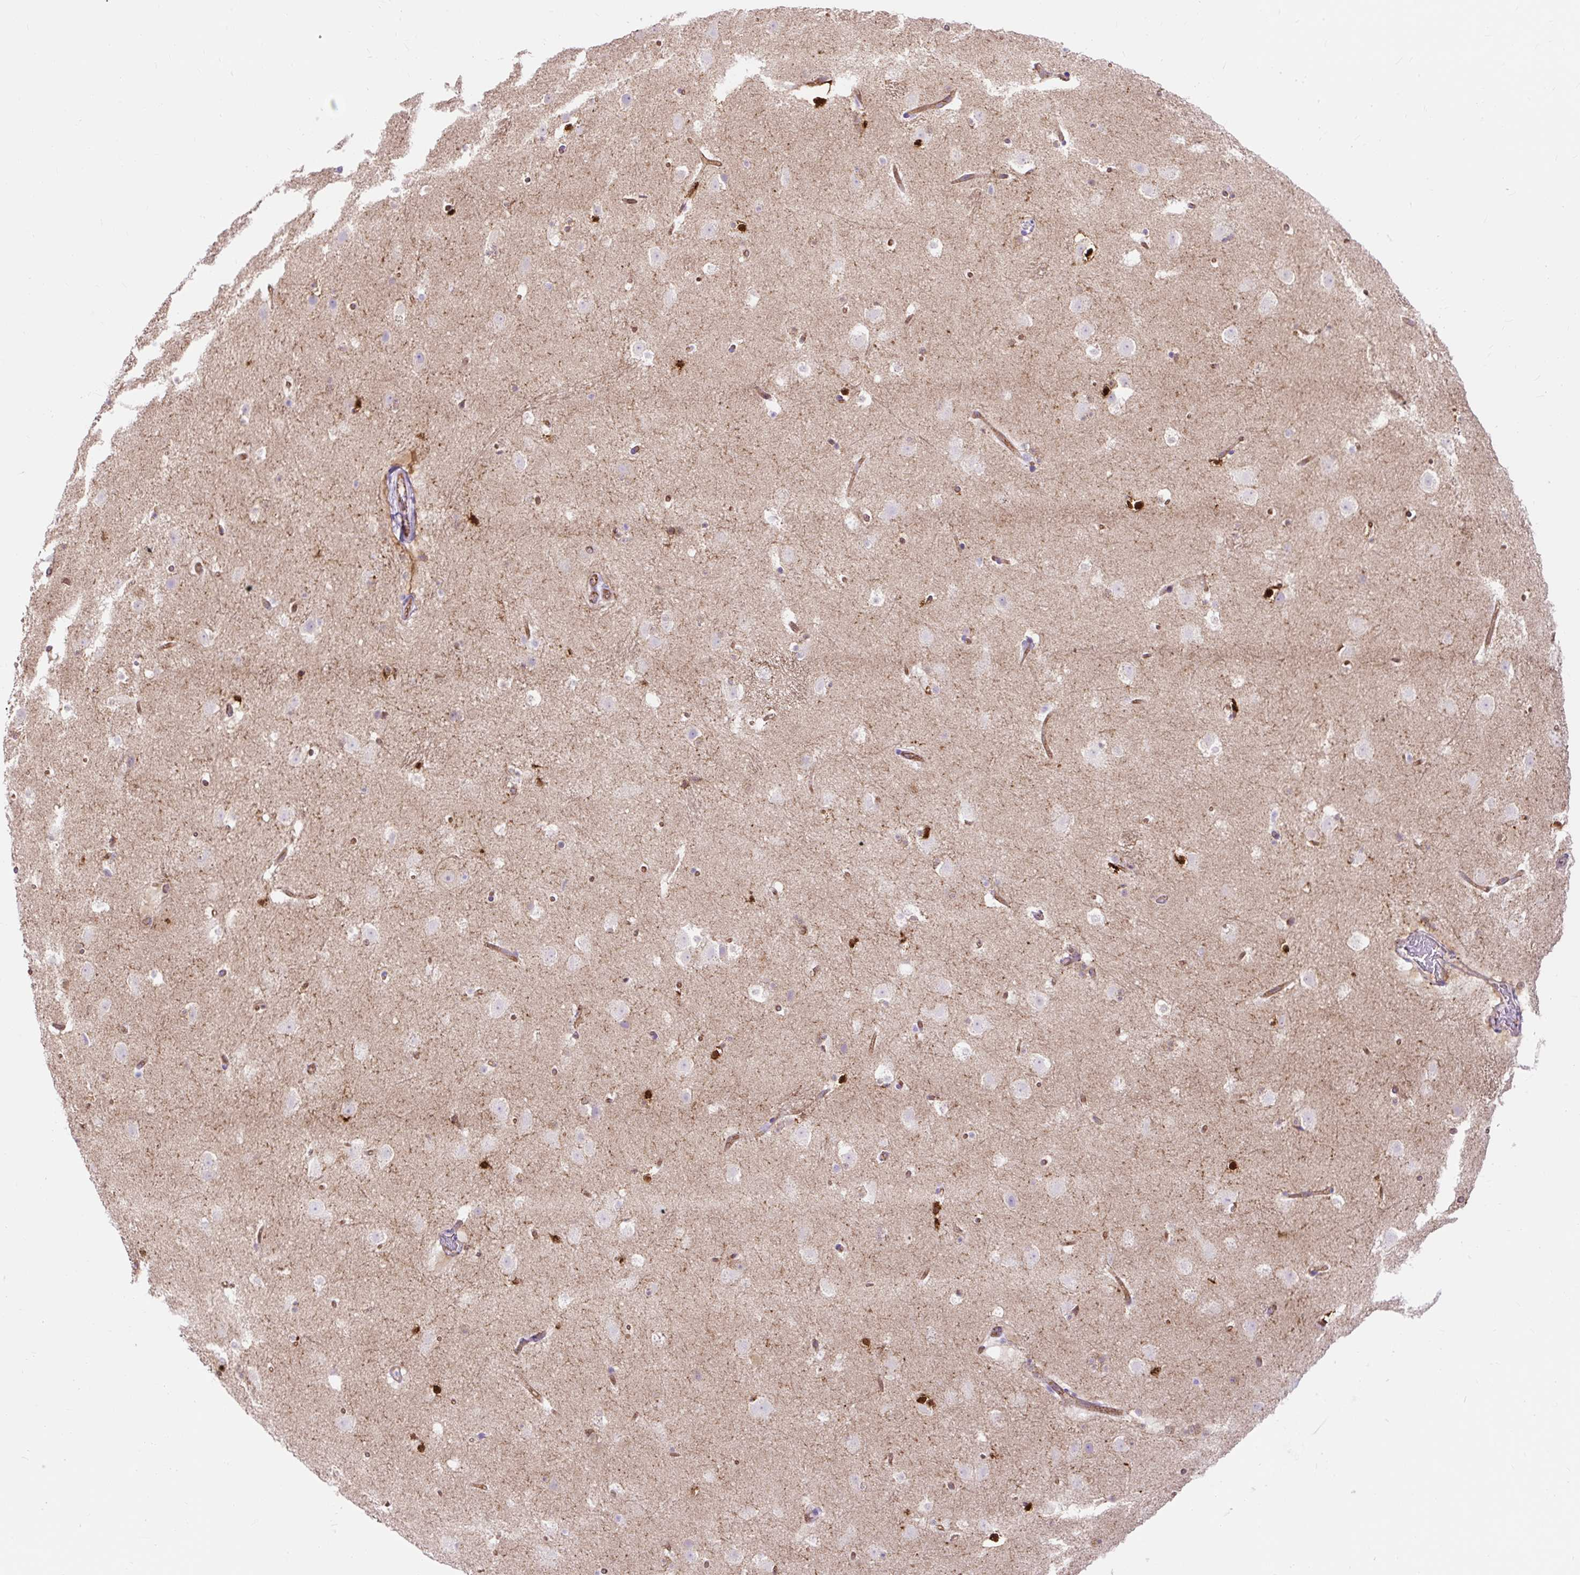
{"staining": {"intensity": "weak", "quantity": "<25%", "location": "cytoplasmic/membranous"}, "tissue": "caudate", "cell_type": "Glial cells", "image_type": "normal", "snomed": [{"axis": "morphology", "description": "Normal tissue, NOS"}, {"axis": "topography", "description": "Lateral ventricle wall"}], "caption": "Image shows no significant protein expression in glial cells of normal caudate.", "gene": "HIP1R", "patient": {"sex": "male", "age": 37}}